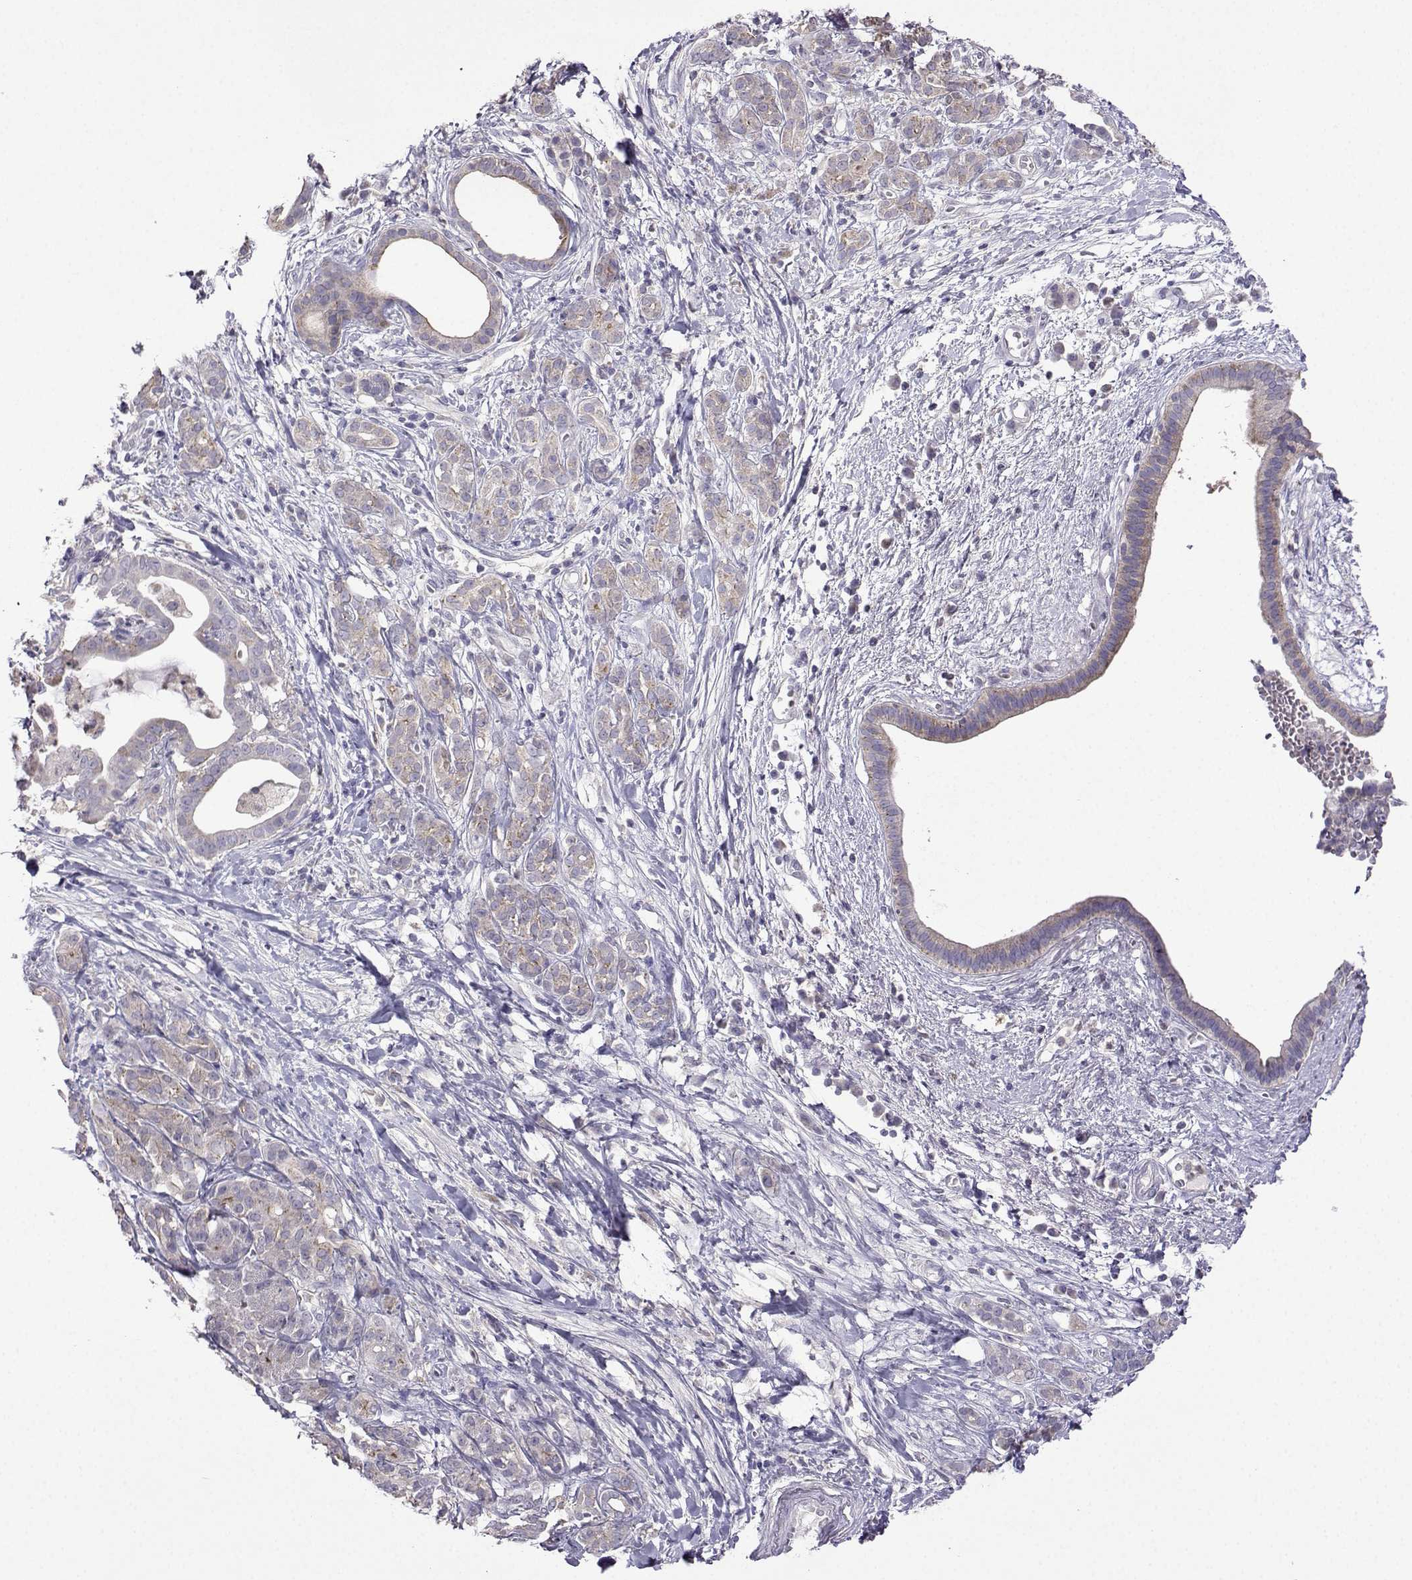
{"staining": {"intensity": "negative", "quantity": "none", "location": "none"}, "tissue": "pancreatic cancer", "cell_type": "Tumor cells", "image_type": "cancer", "snomed": [{"axis": "morphology", "description": "Adenocarcinoma, NOS"}, {"axis": "topography", "description": "Pancreas"}], "caption": "High magnification brightfield microscopy of adenocarcinoma (pancreatic) stained with DAB (brown) and counterstained with hematoxylin (blue): tumor cells show no significant staining.", "gene": "FCAMR", "patient": {"sex": "male", "age": 61}}